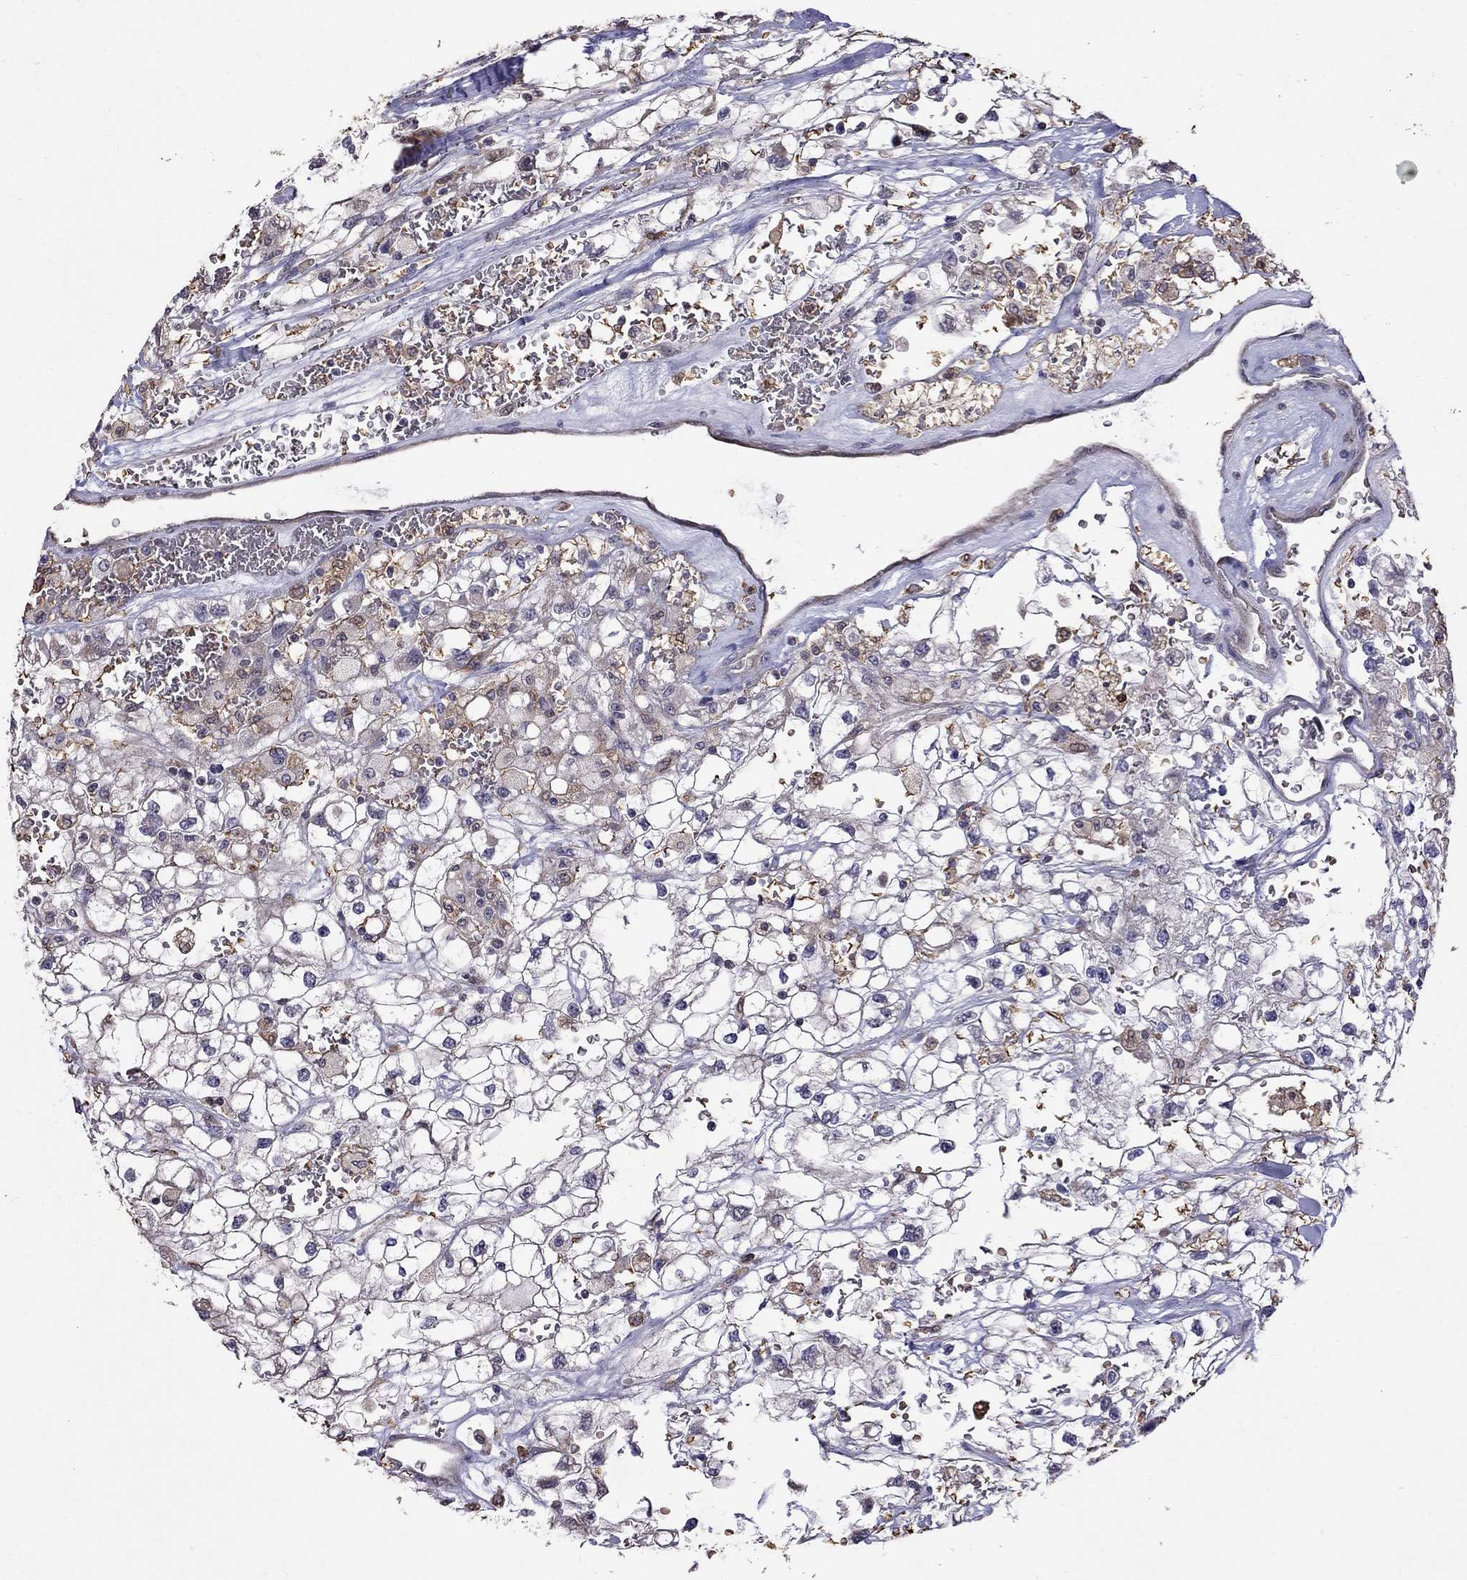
{"staining": {"intensity": "moderate", "quantity": "<25%", "location": "cytoplasmic/membranous"}, "tissue": "renal cancer", "cell_type": "Tumor cells", "image_type": "cancer", "snomed": [{"axis": "morphology", "description": "Adenocarcinoma, NOS"}, {"axis": "topography", "description": "Kidney"}], "caption": "Moderate cytoplasmic/membranous protein staining is seen in approximately <25% of tumor cells in renal cancer (adenocarcinoma). (DAB IHC with brightfield microscopy, high magnification).", "gene": "ADAM28", "patient": {"sex": "male", "age": 59}}